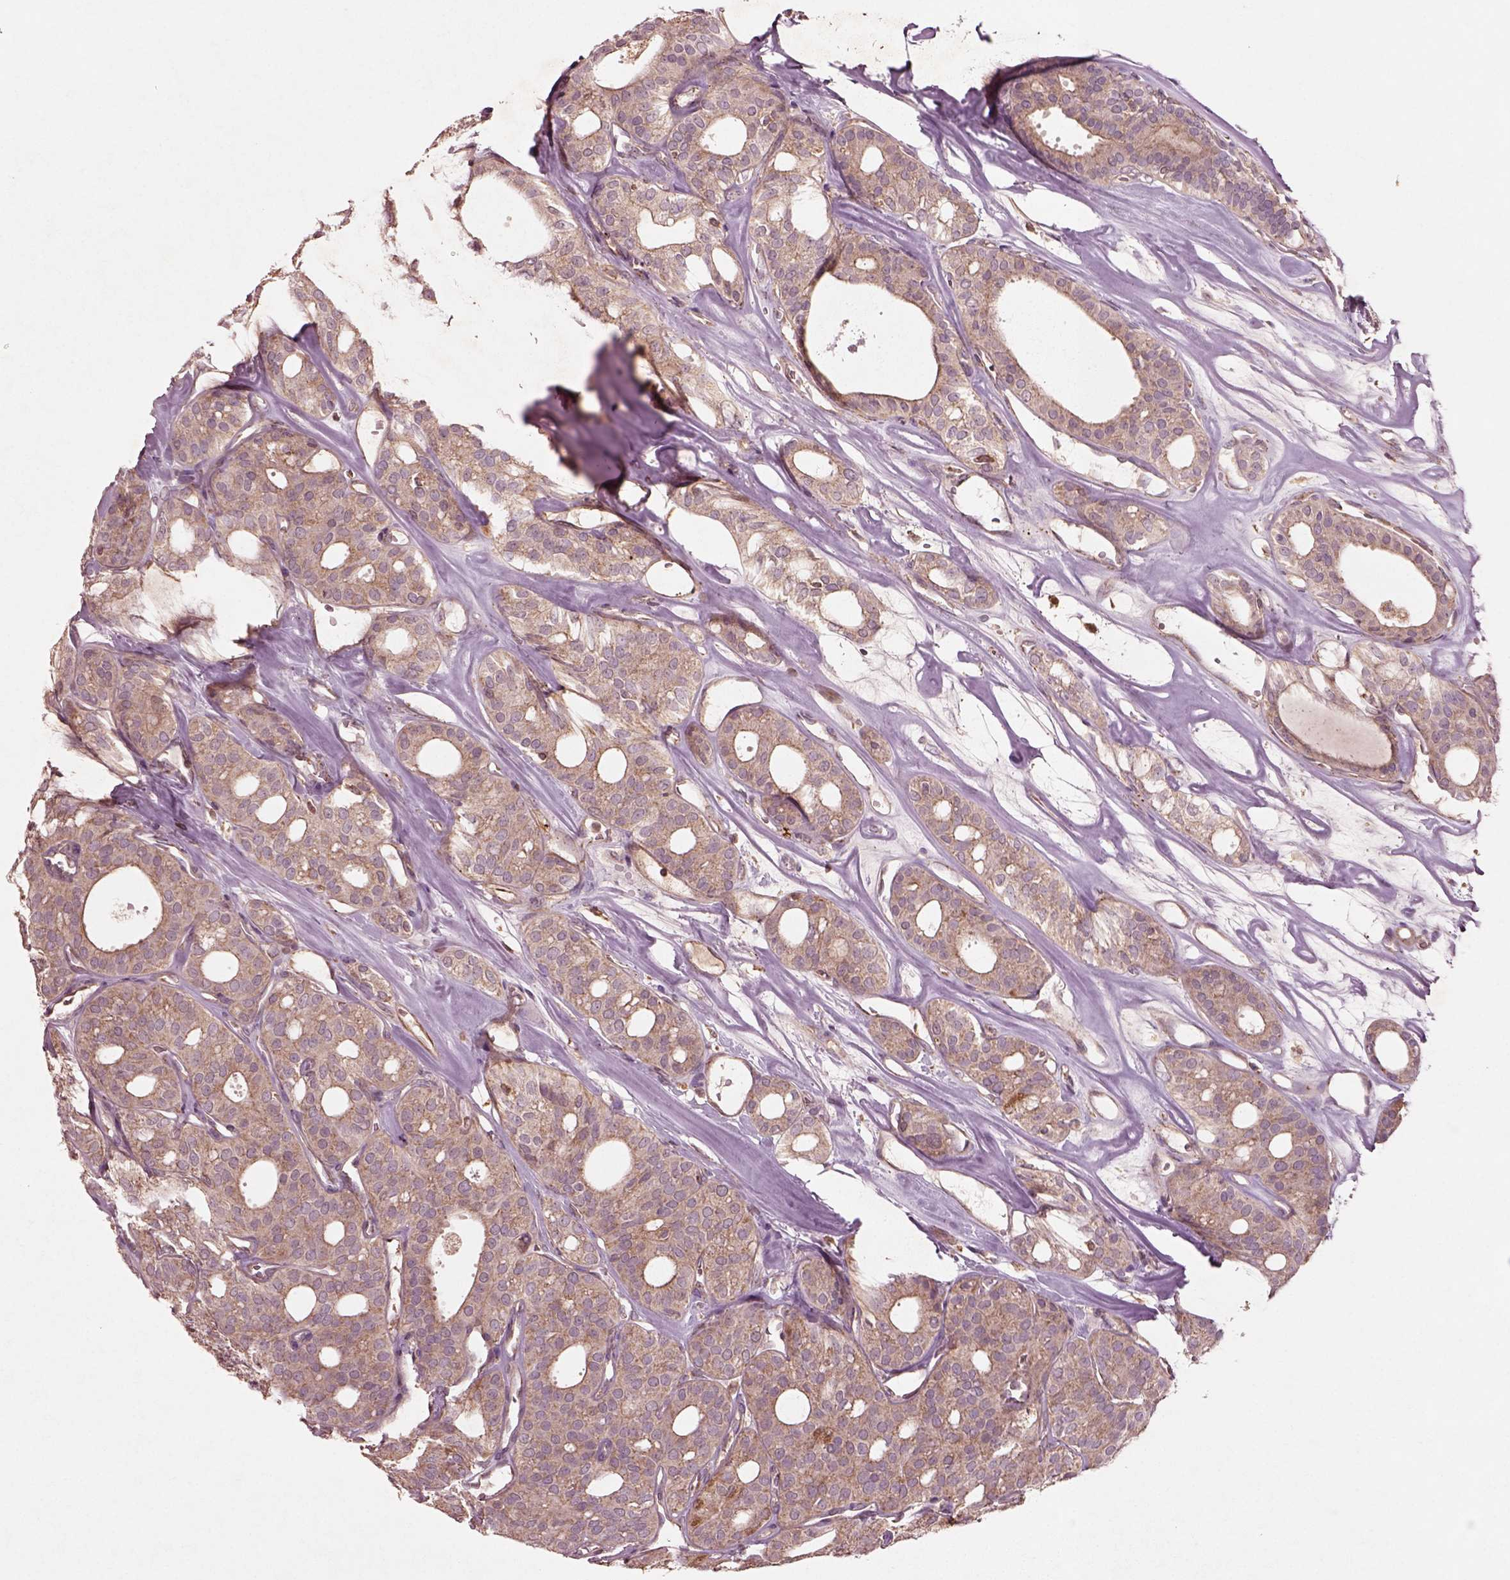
{"staining": {"intensity": "weak", "quantity": "25%-75%", "location": "cytoplasmic/membranous"}, "tissue": "thyroid cancer", "cell_type": "Tumor cells", "image_type": "cancer", "snomed": [{"axis": "morphology", "description": "Follicular adenoma carcinoma, NOS"}, {"axis": "topography", "description": "Thyroid gland"}], "caption": "Immunohistochemical staining of human thyroid cancer (follicular adenoma carcinoma) shows weak cytoplasmic/membranous protein expression in approximately 25%-75% of tumor cells.", "gene": "SLC25A5", "patient": {"sex": "male", "age": 75}}